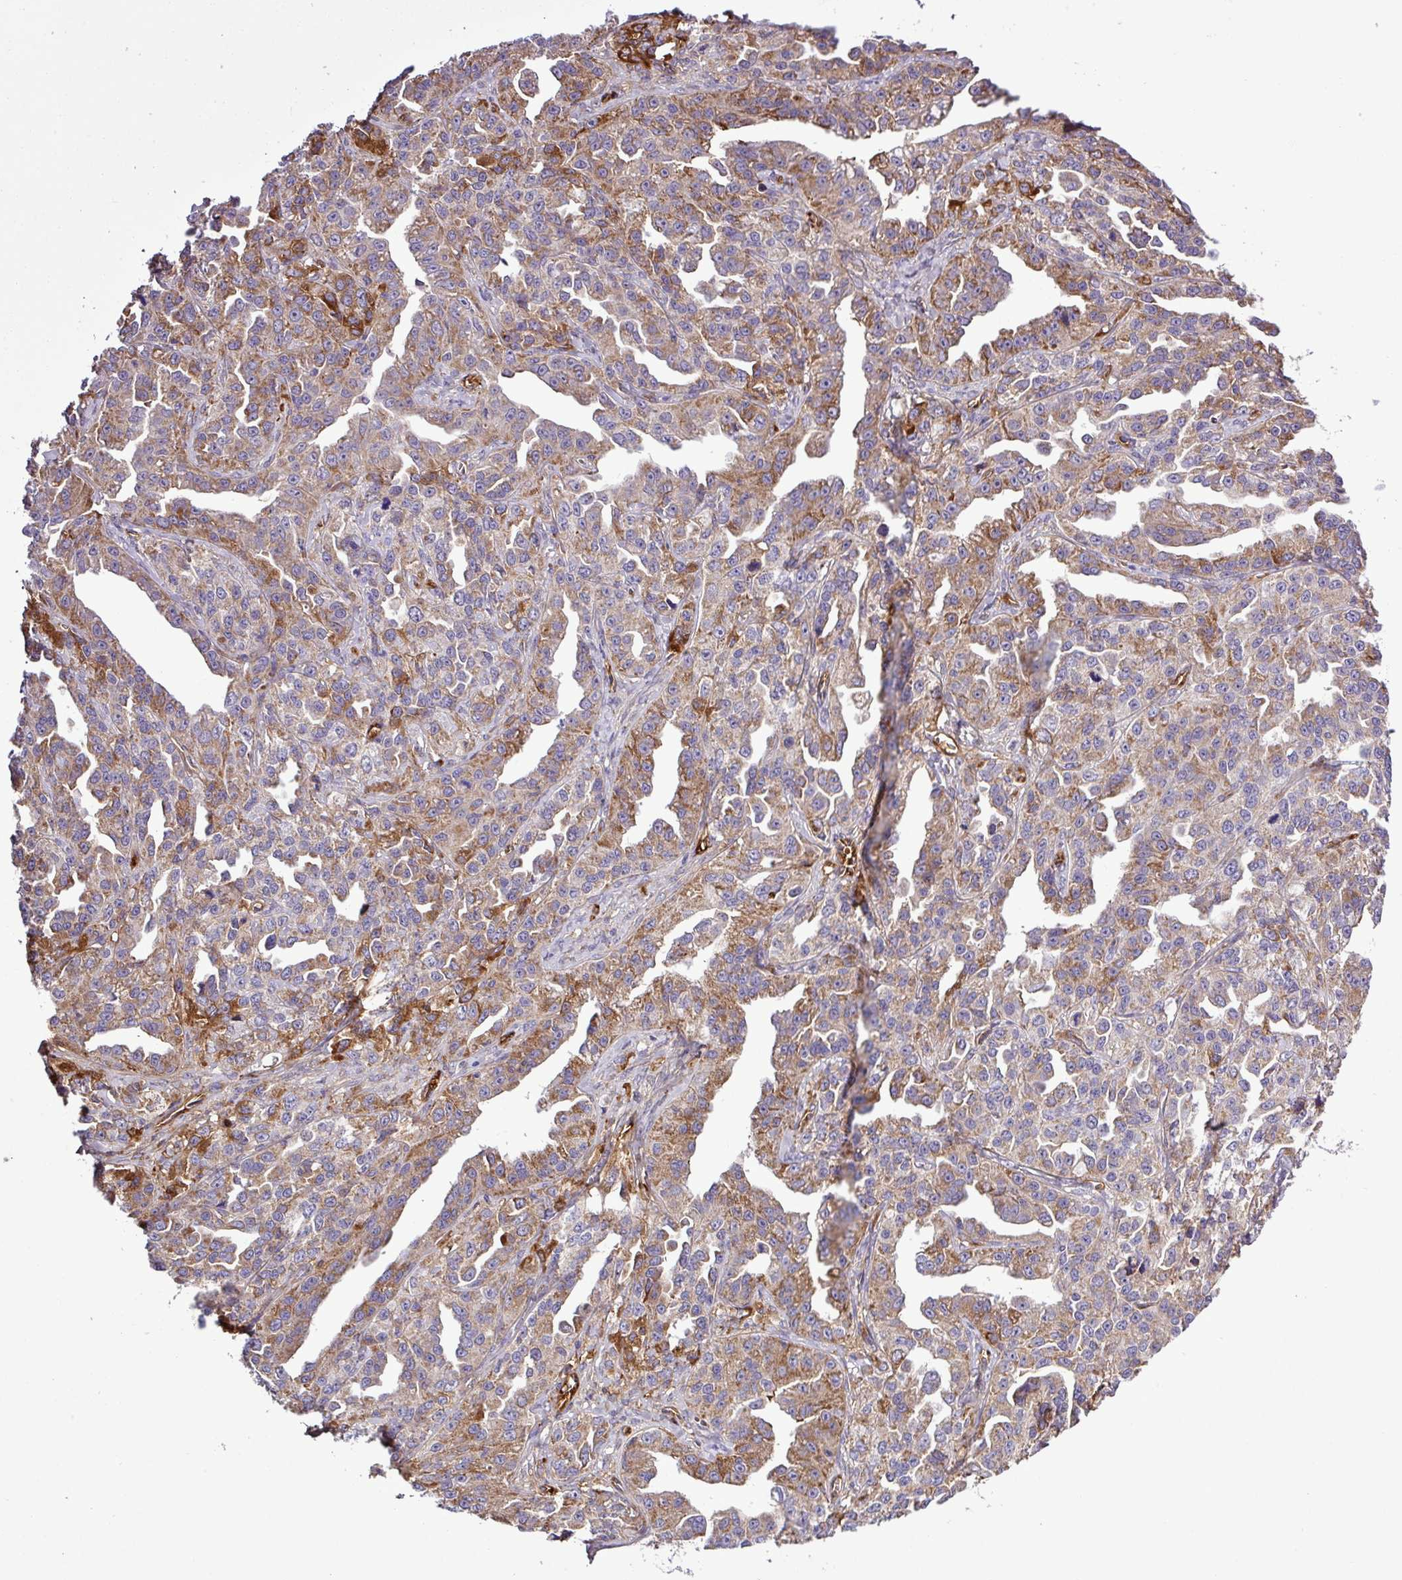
{"staining": {"intensity": "moderate", "quantity": ">75%", "location": "cytoplasmic/membranous"}, "tissue": "ovarian cancer", "cell_type": "Tumor cells", "image_type": "cancer", "snomed": [{"axis": "morphology", "description": "Cystadenocarcinoma, serous, NOS"}, {"axis": "topography", "description": "Ovary"}], "caption": "Ovarian serous cystadenocarcinoma tissue reveals moderate cytoplasmic/membranous positivity in approximately >75% of tumor cells", "gene": "CWH43", "patient": {"sex": "female", "age": 75}}